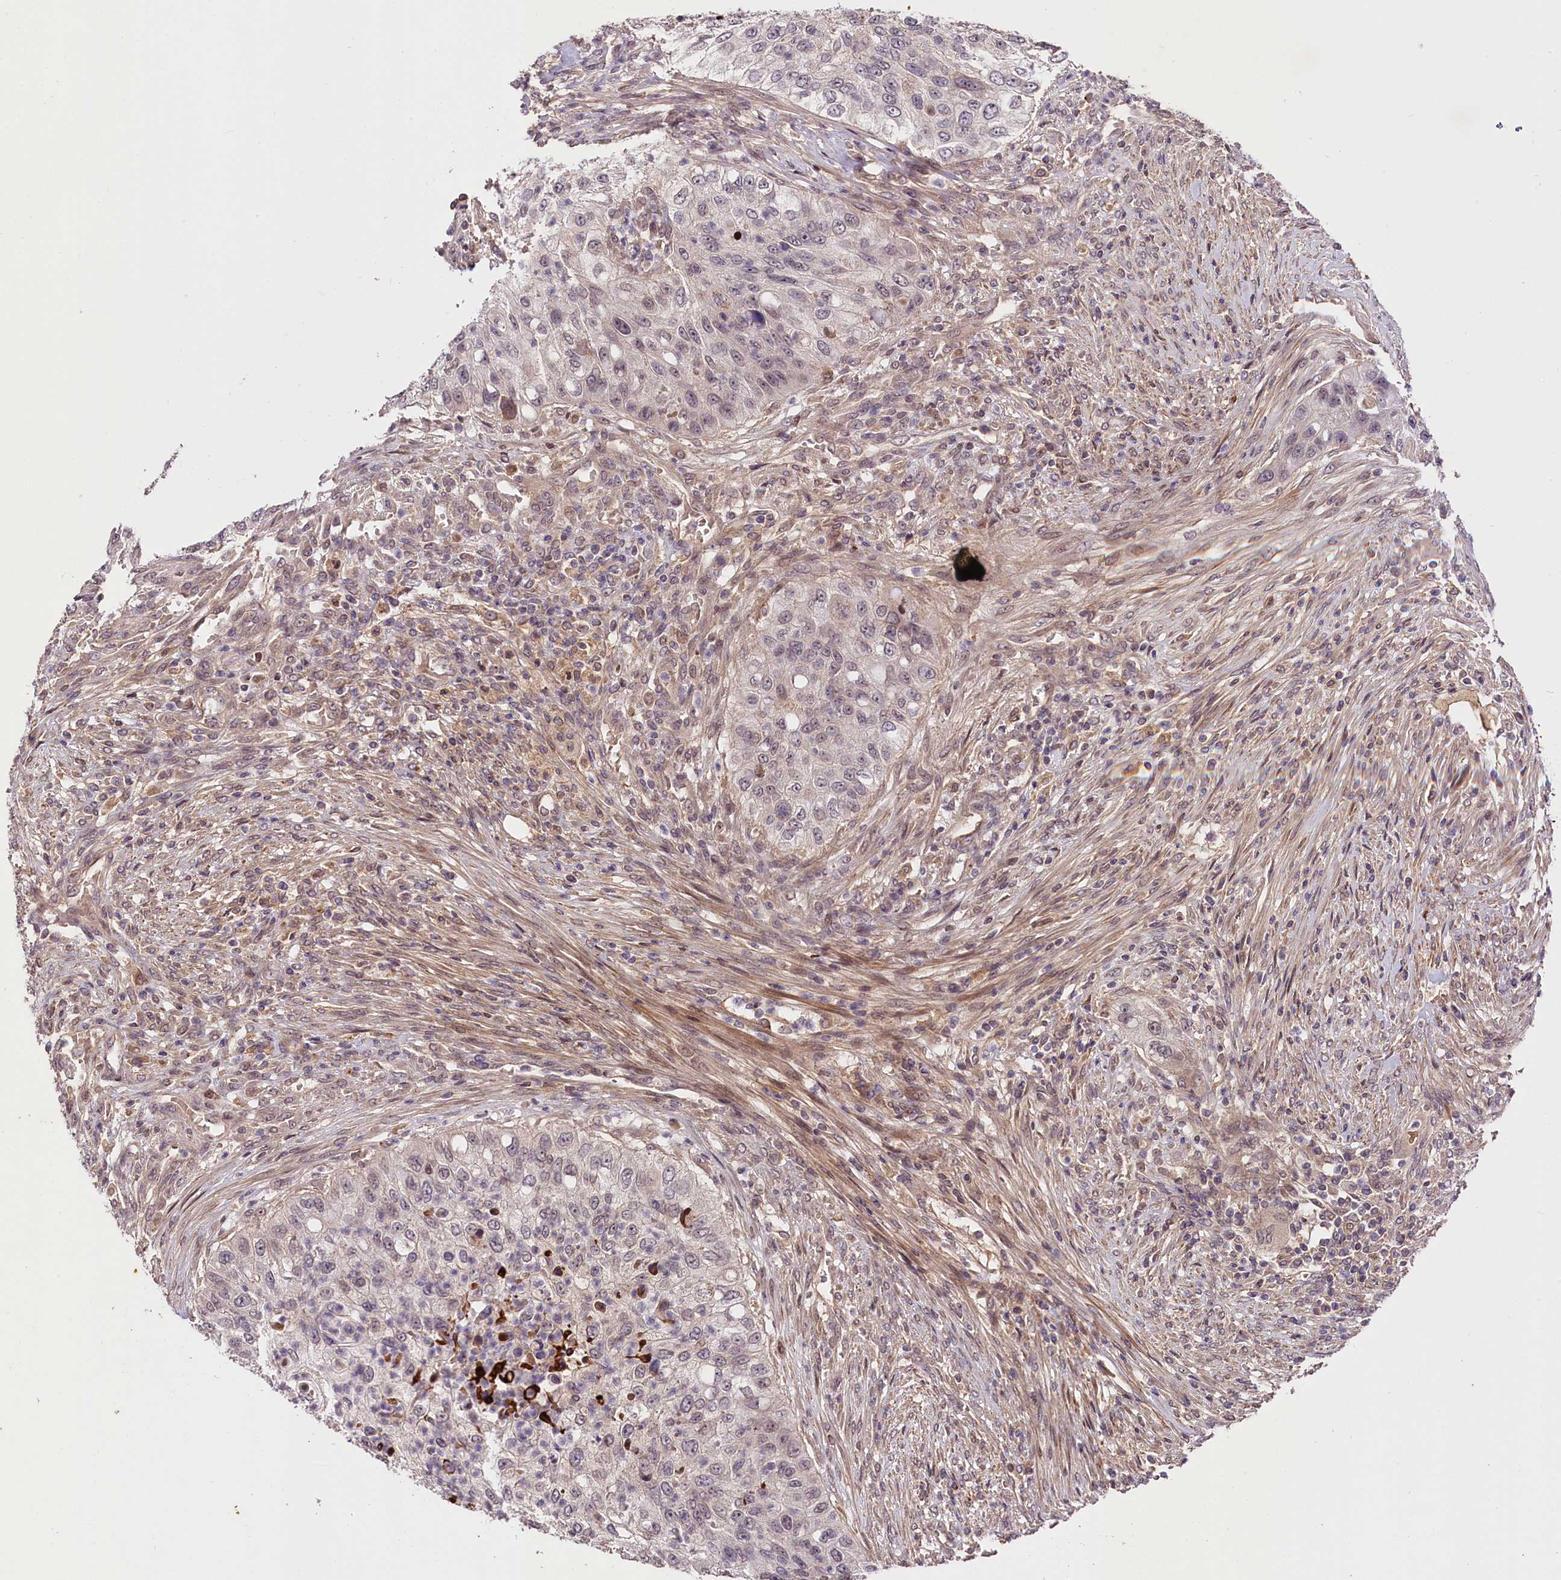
{"staining": {"intensity": "weak", "quantity": "<25%", "location": "nuclear"}, "tissue": "urothelial cancer", "cell_type": "Tumor cells", "image_type": "cancer", "snomed": [{"axis": "morphology", "description": "Urothelial carcinoma, High grade"}, {"axis": "topography", "description": "Urinary bladder"}], "caption": "Immunohistochemical staining of human high-grade urothelial carcinoma displays no significant staining in tumor cells.", "gene": "ZNF480", "patient": {"sex": "female", "age": 60}}